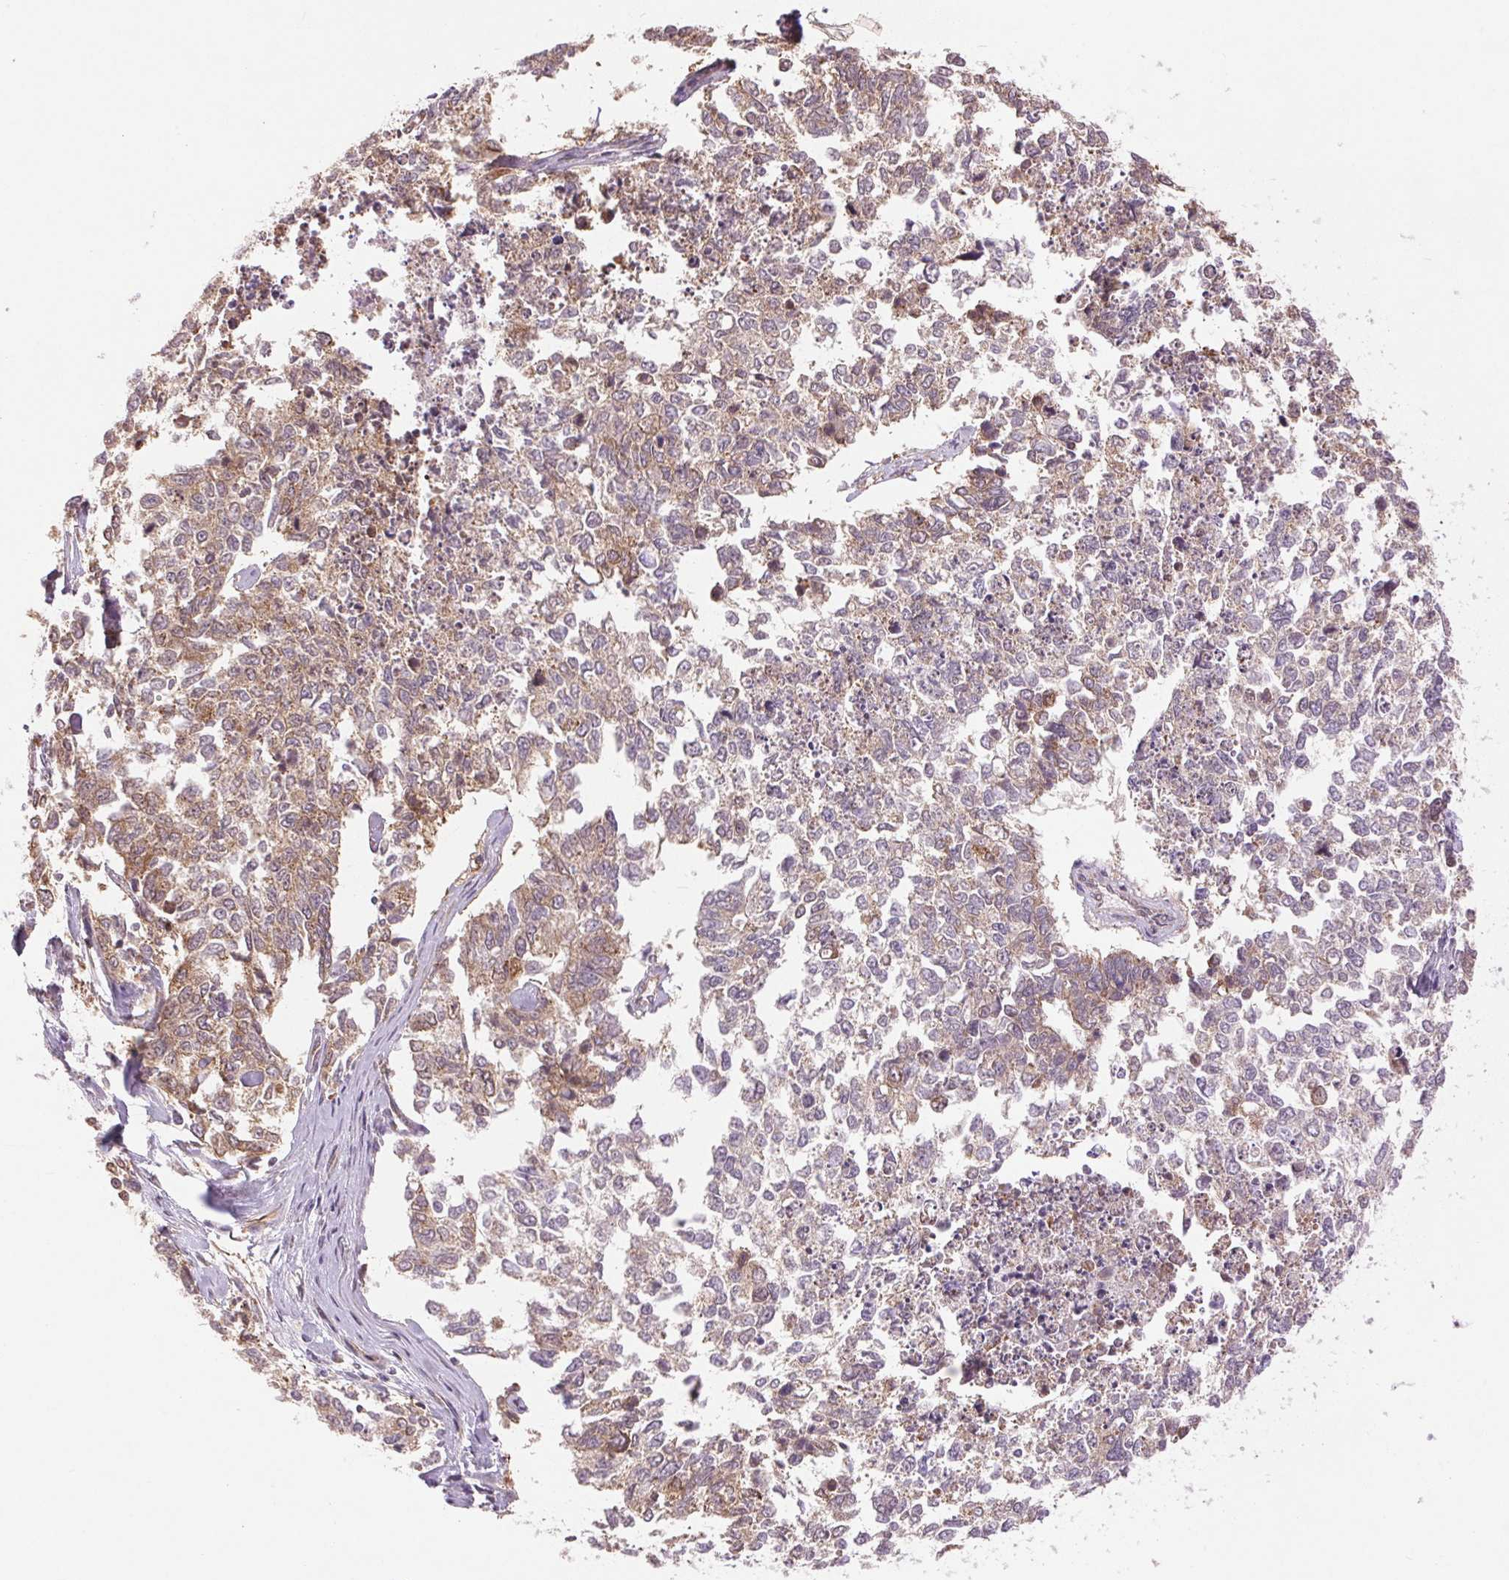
{"staining": {"intensity": "weak", "quantity": ">75%", "location": "cytoplasmic/membranous"}, "tissue": "cervical cancer", "cell_type": "Tumor cells", "image_type": "cancer", "snomed": [{"axis": "morphology", "description": "Adenocarcinoma, NOS"}, {"axis": "topography", "description": "Cervix"}], "caption": "IHC (DAB) staining of human cervical adenocarcinoma exhibits weak cytoplasmic/membranous protein expression in about >75% of tumor cells.", "gene": "BTF3L4", "patient": {"sex": "female", "age": 63}}